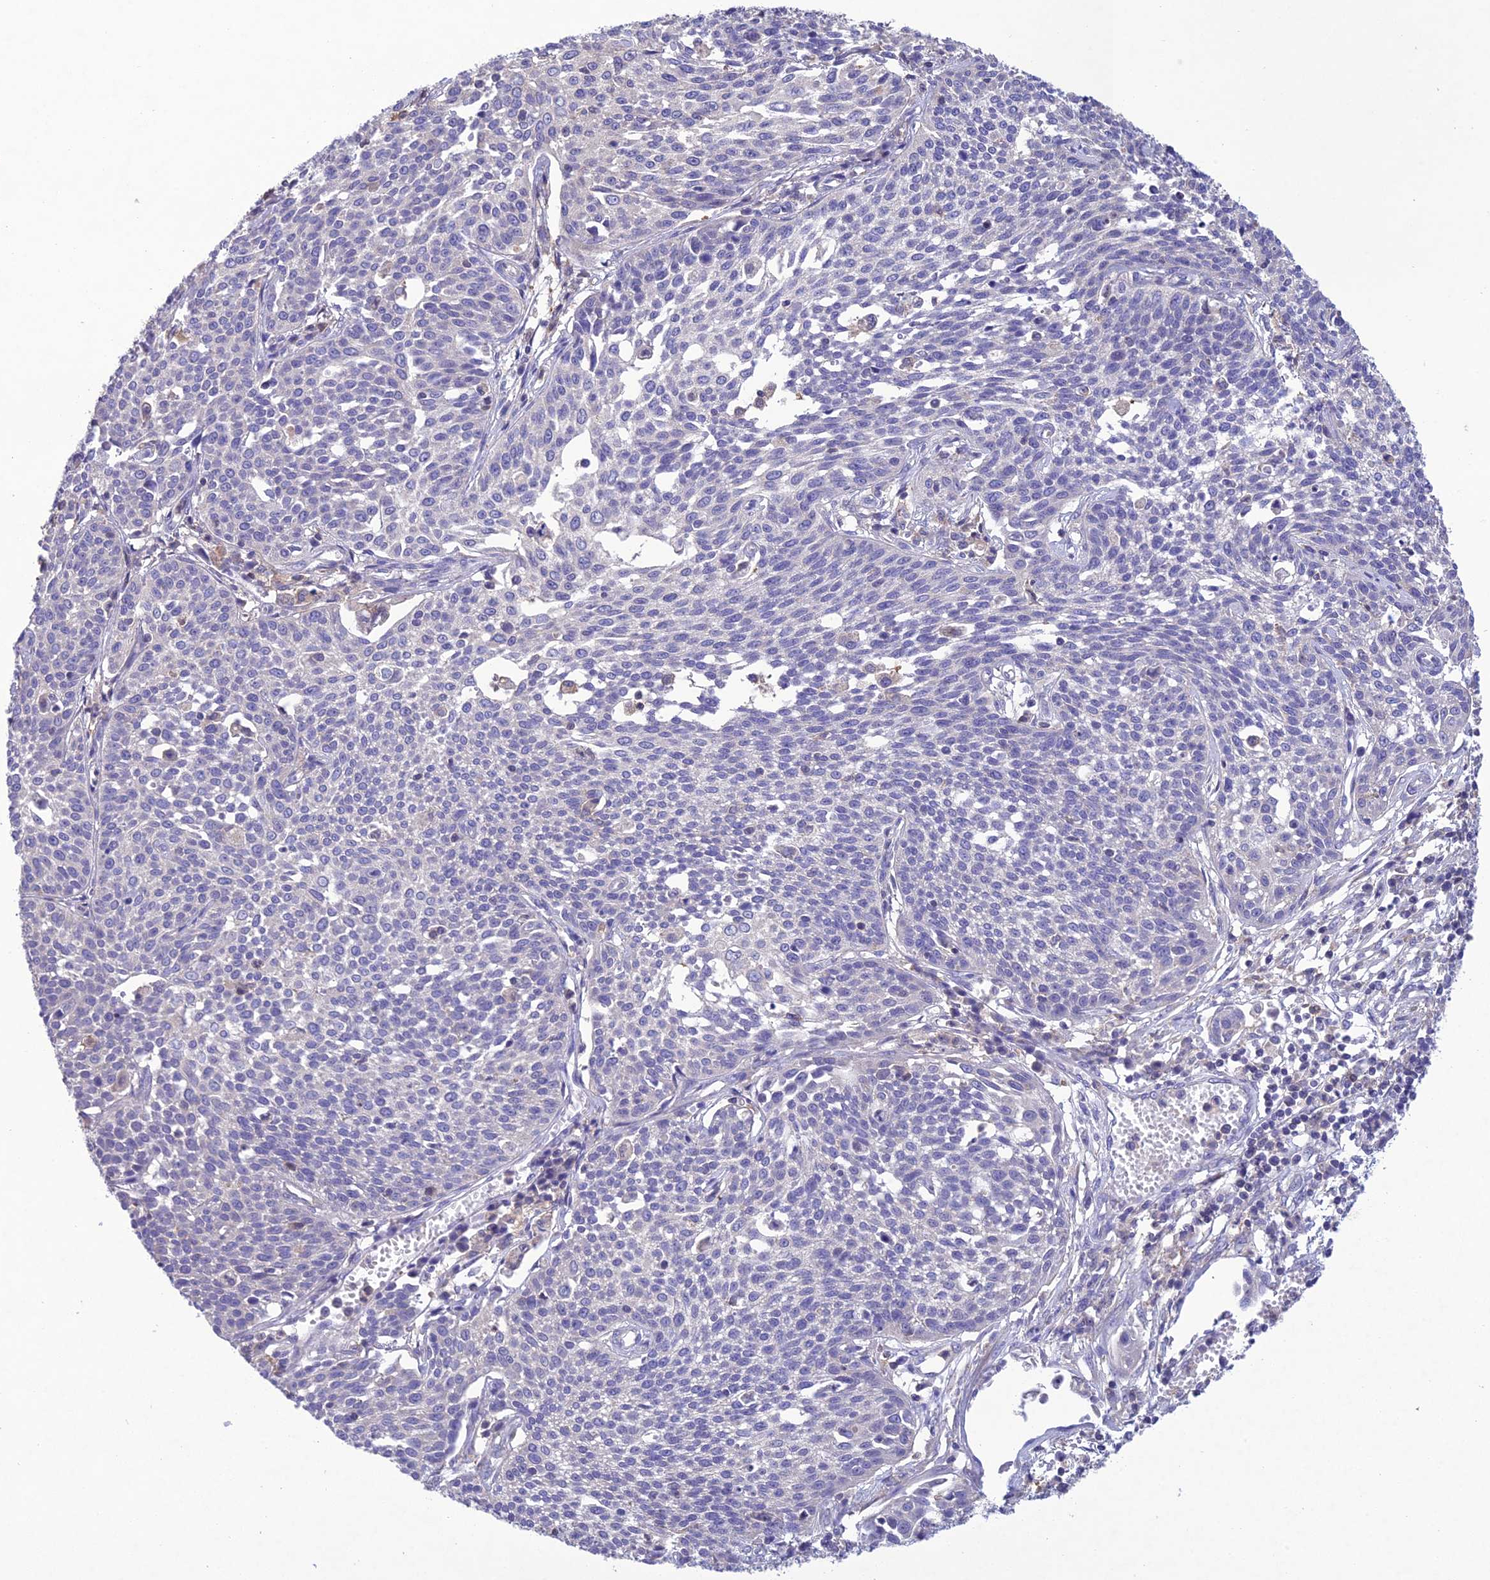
{"staining": {"intensity": "negative", "quantity": "none", "location": "none"}, "tissue": "cervical cancer", "cell_type": "Tumor cells", "image_type": "cancer", "snomed": [{"axis": "morphology", "description": "Squamous cell carcinoma, NOS"}, {"axis": "topography", "description": "Cervix"}], "caption": "Immunohistochemistry image of neoplastic tissue: human cervical cancer (squamous cell carcinoma) stained with DAB exhibits no significant protein expression in tumor cells. The staining is performed using DAB (3,3'-diaminobenzidine) brown chromogen with nuclei counter-stained in using hematoxylin.", "gene": "SNX24", "patient": {"sex": "female", "age": 34}}